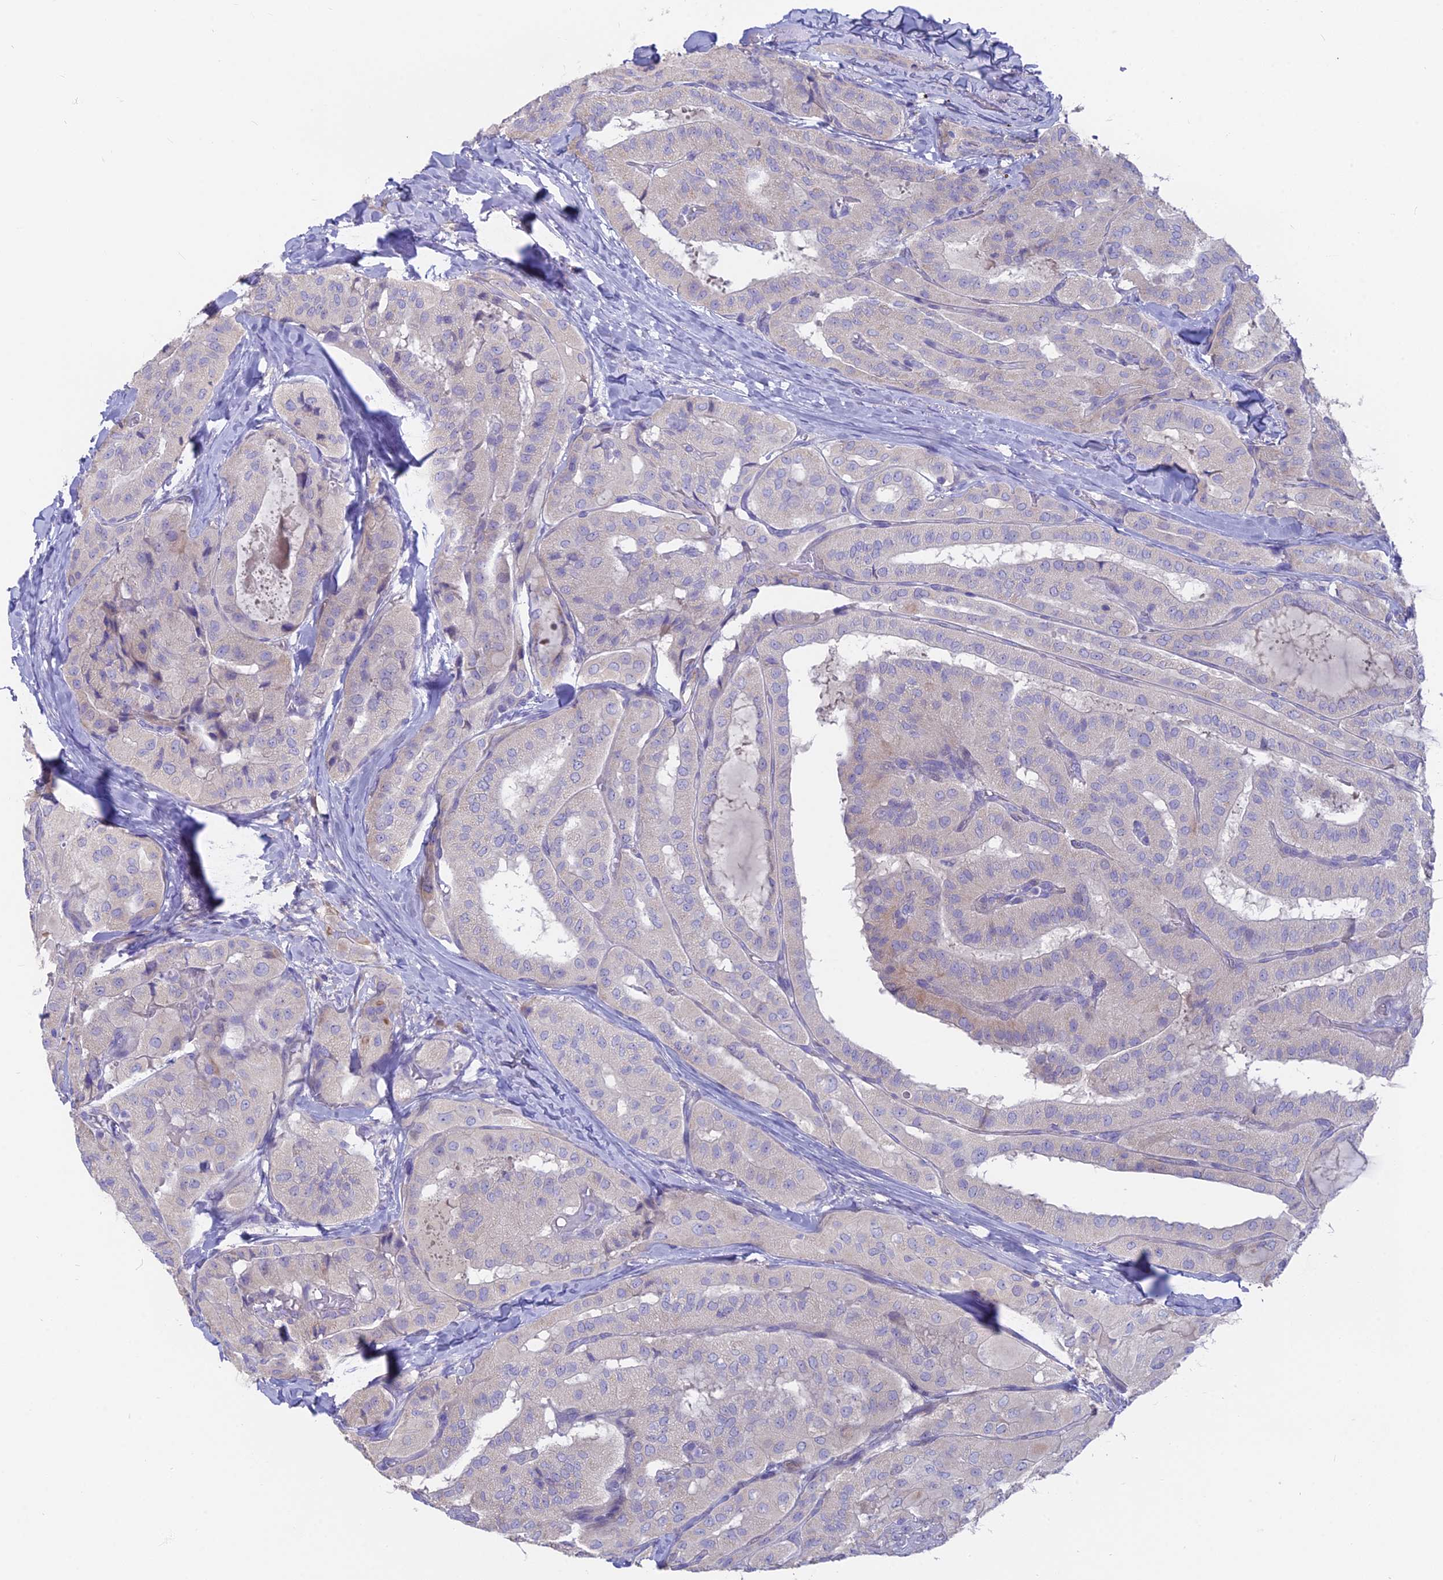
{"staining": {"intensity": "negative", "quantity": "none", "location": "none"}, "tissue": "thyroid cancer", "cell_type": "Tumor cells", "image_type": "cancer", "snomed": [{"axis": "morphology", "description": "Normal tissue, NOS"}, {"axis": "morphology", "description": "Papillary adenocarcinoma, NOS"}, {"axis": "topography", "description": "Thyroid gland"}], "caption": "Histopathology image shows no protein staining in tumor cells of thyroid cancer (papillary adenocarcinoma) tissue.", "gene": "FAM168B", "patient": {"sex": "female", "age": 59}}